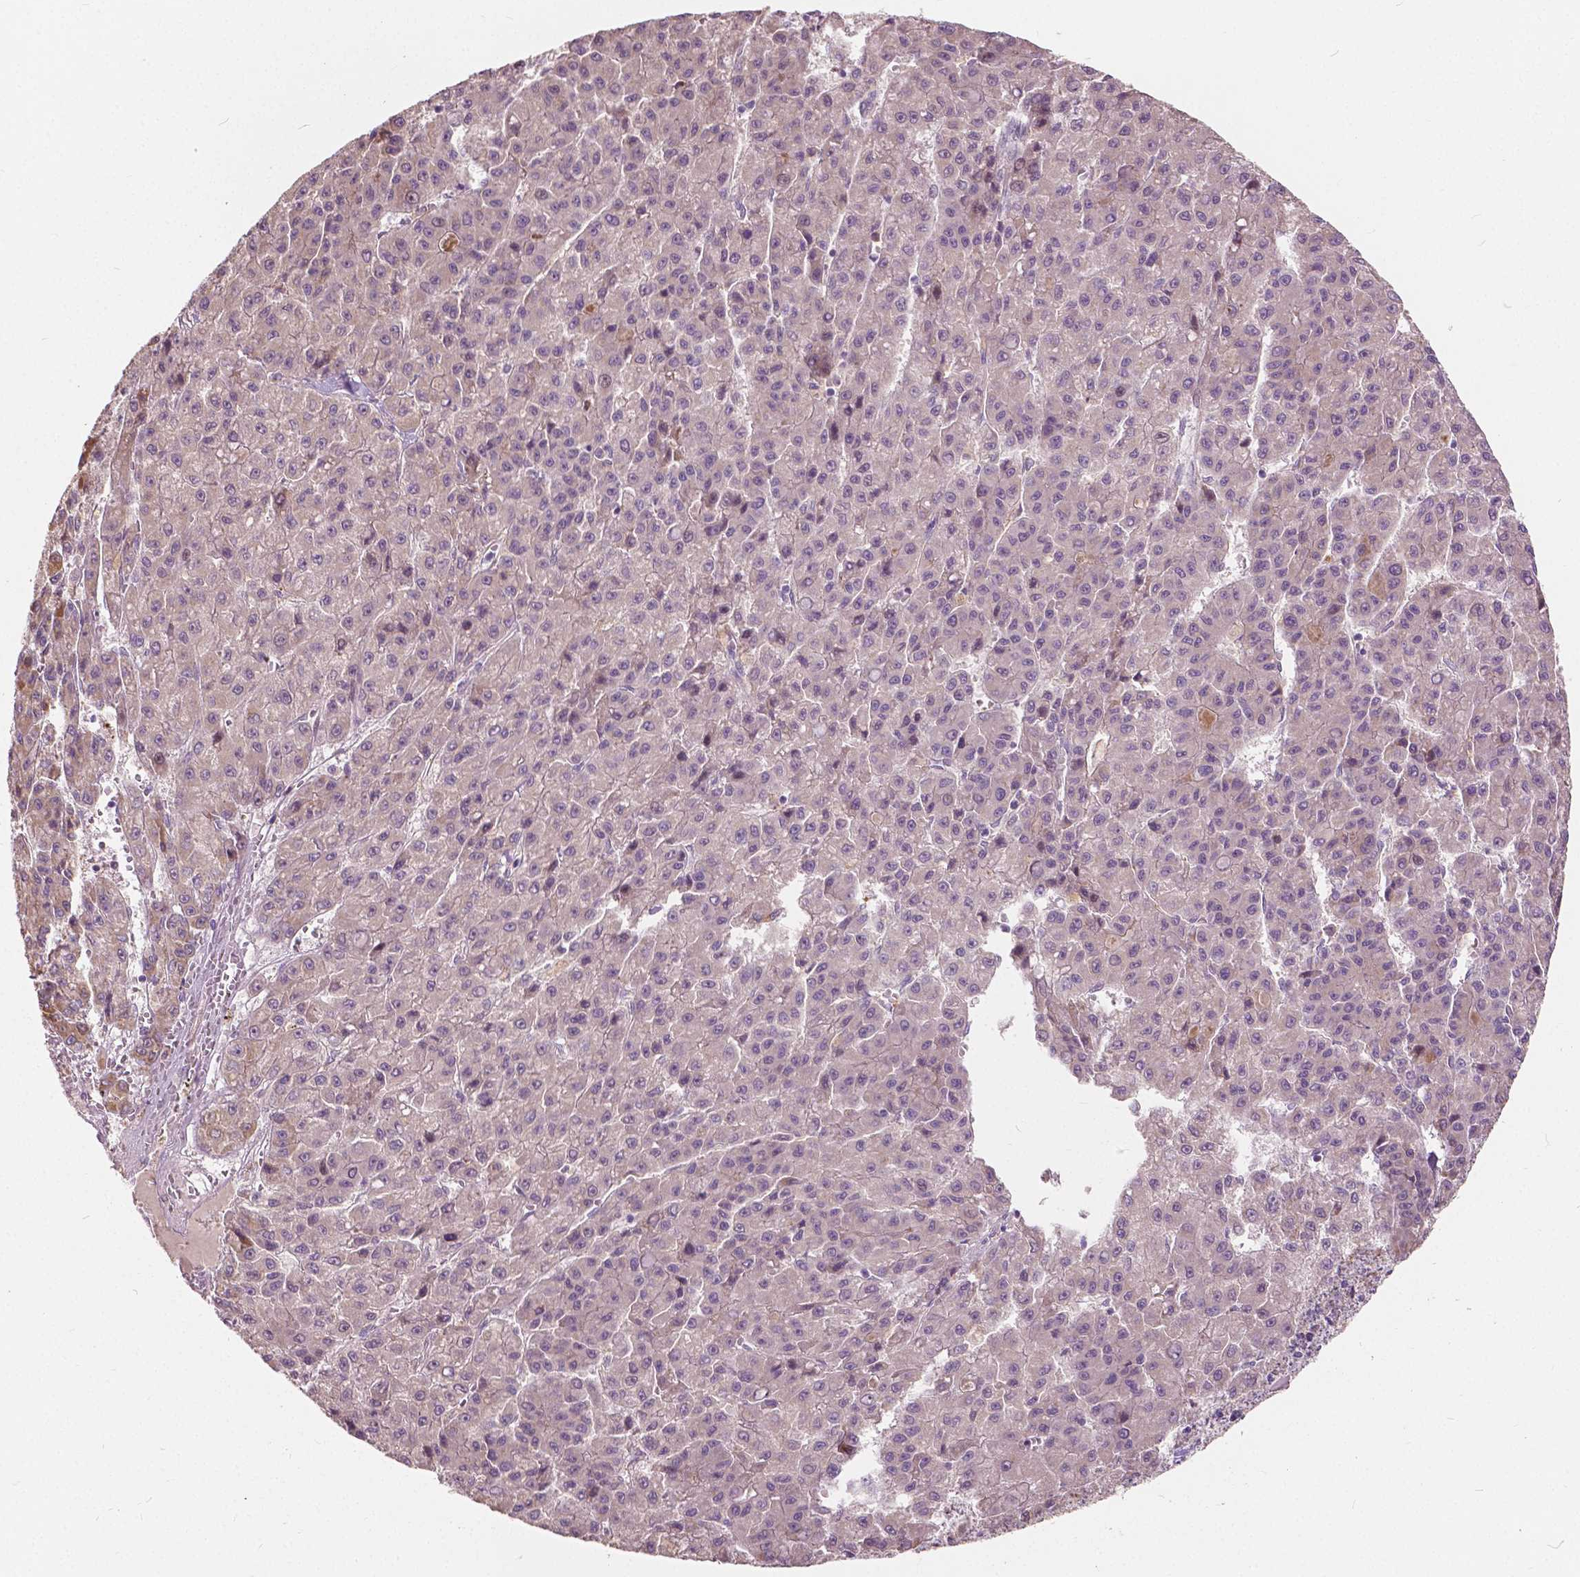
{"staining": {"intensity": "negative", "quantity": "none", "location": "none"}, "tissue": "liver cancer", "cell_type": "Tumor cells", "image_type": "cancer", "snomed": [{"axis": "morphology", "description": "Carcinoma, Hepatocellular, NOS"}, {"axis": "topography", "description": "Liver"}], "caption": "An immunohistochemistry histopathology image of liver hepatocellular carcinoma is shown. There is no staining in tumor cells of liver hepatocellular carcinoma.", "gene": "DLX6", "patient": {"sex": "male", "age": 70}}